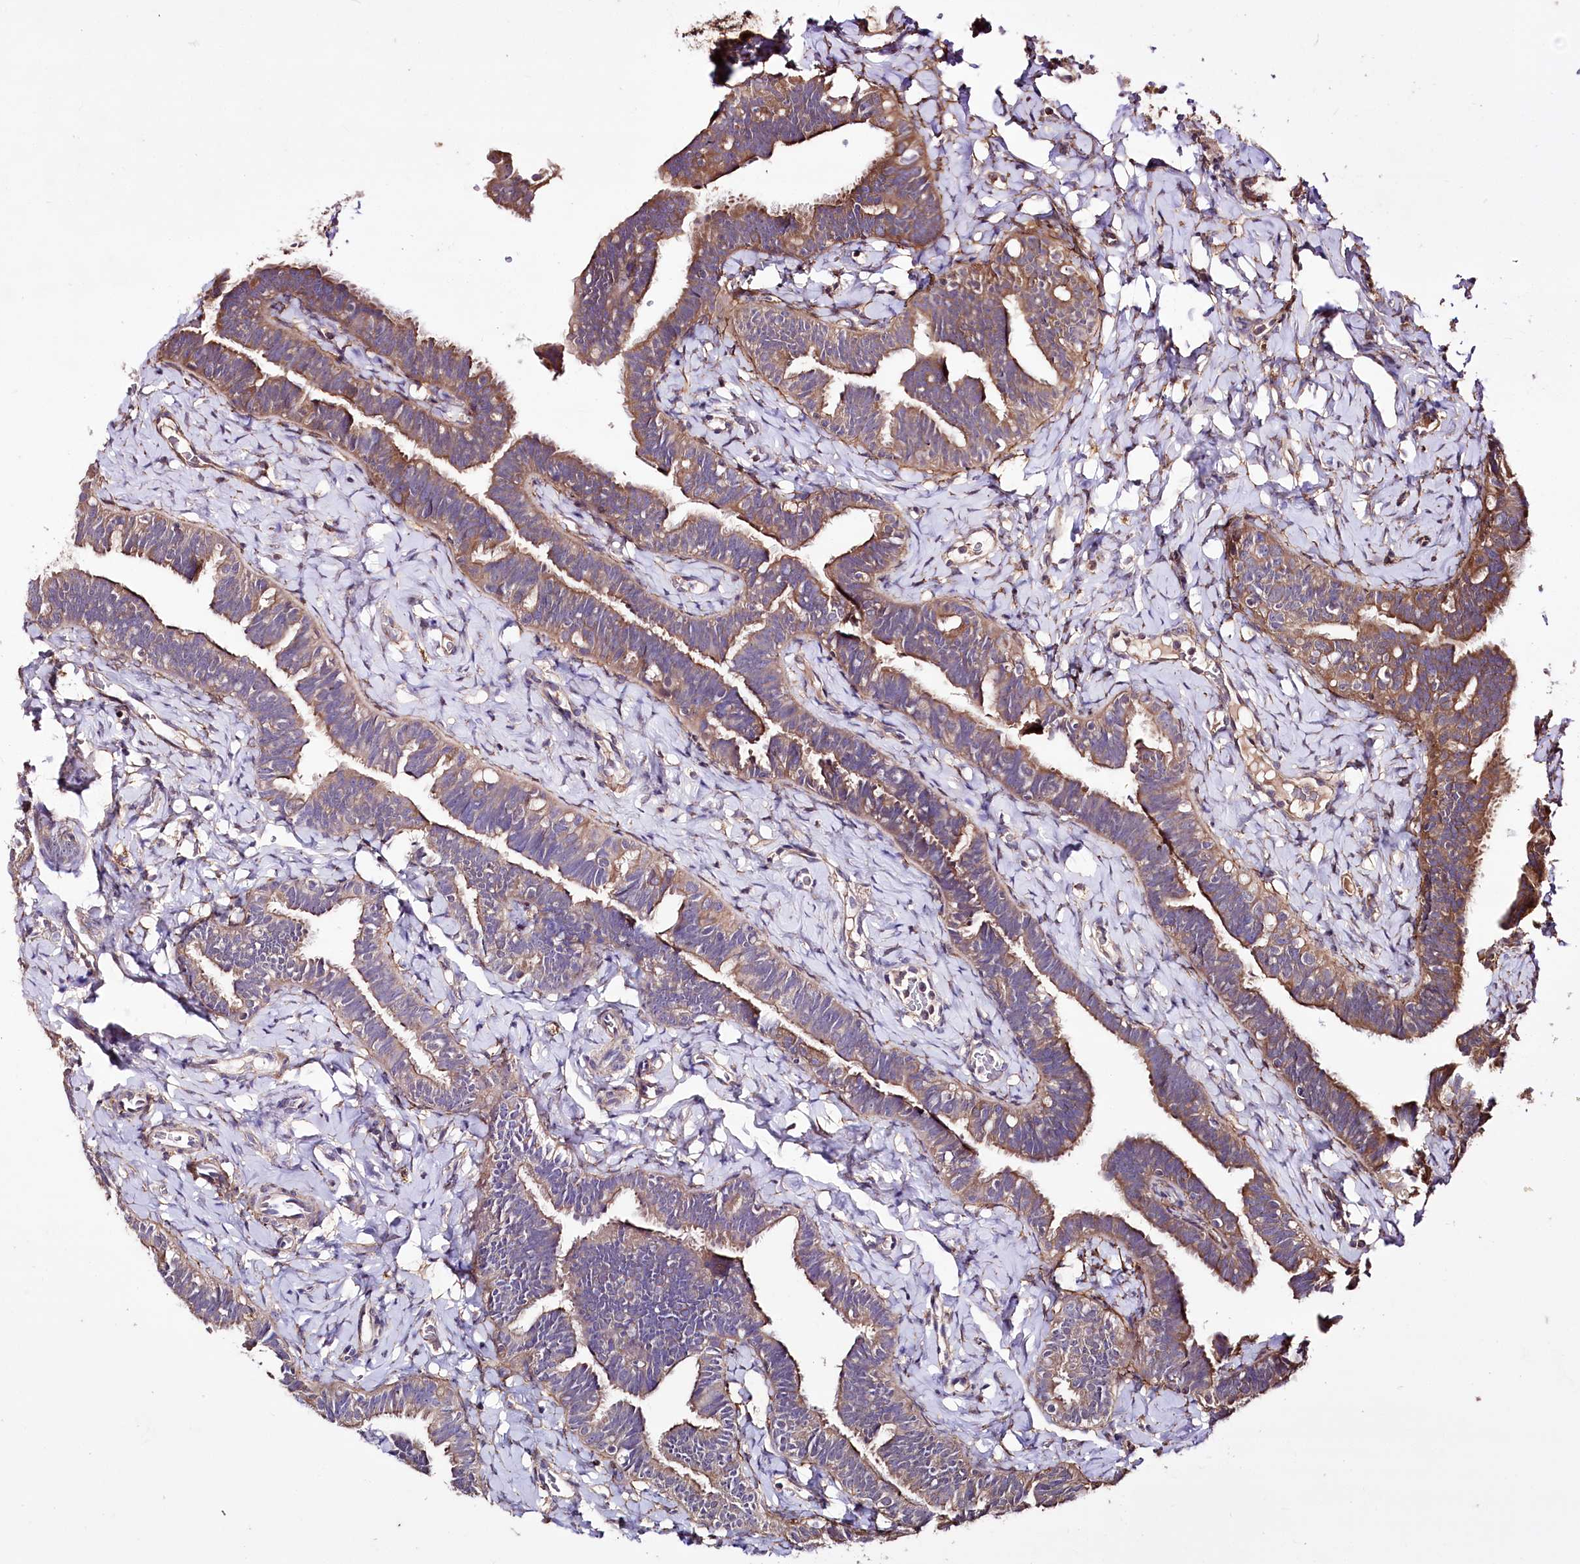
{"staining": {"intensity": "moderate", "quantity": "25%-75%", "location": "cytoplasmic/membranous"}, "tissue": "fallopian tube", "cell_type": "Glandular cells", "image_type": "normal", "snomed": [{"axis": "morphology", "description": "Normal tissue, NOS"}, {"axis": "topography", "description": "Fallopian tube"}], "caption": "Protein analysis of unremarkable fallopian tube exhibits moderate cytoplasmic/membranous staining in about 25%-75% of glandular cells. The staining is performed using DAB brown chromogen to label protein expression. The nuclei are counter-stained blue using hematoxylin.", "gene": "WWC1", "patient": {"sex": "female", "age": 65}}